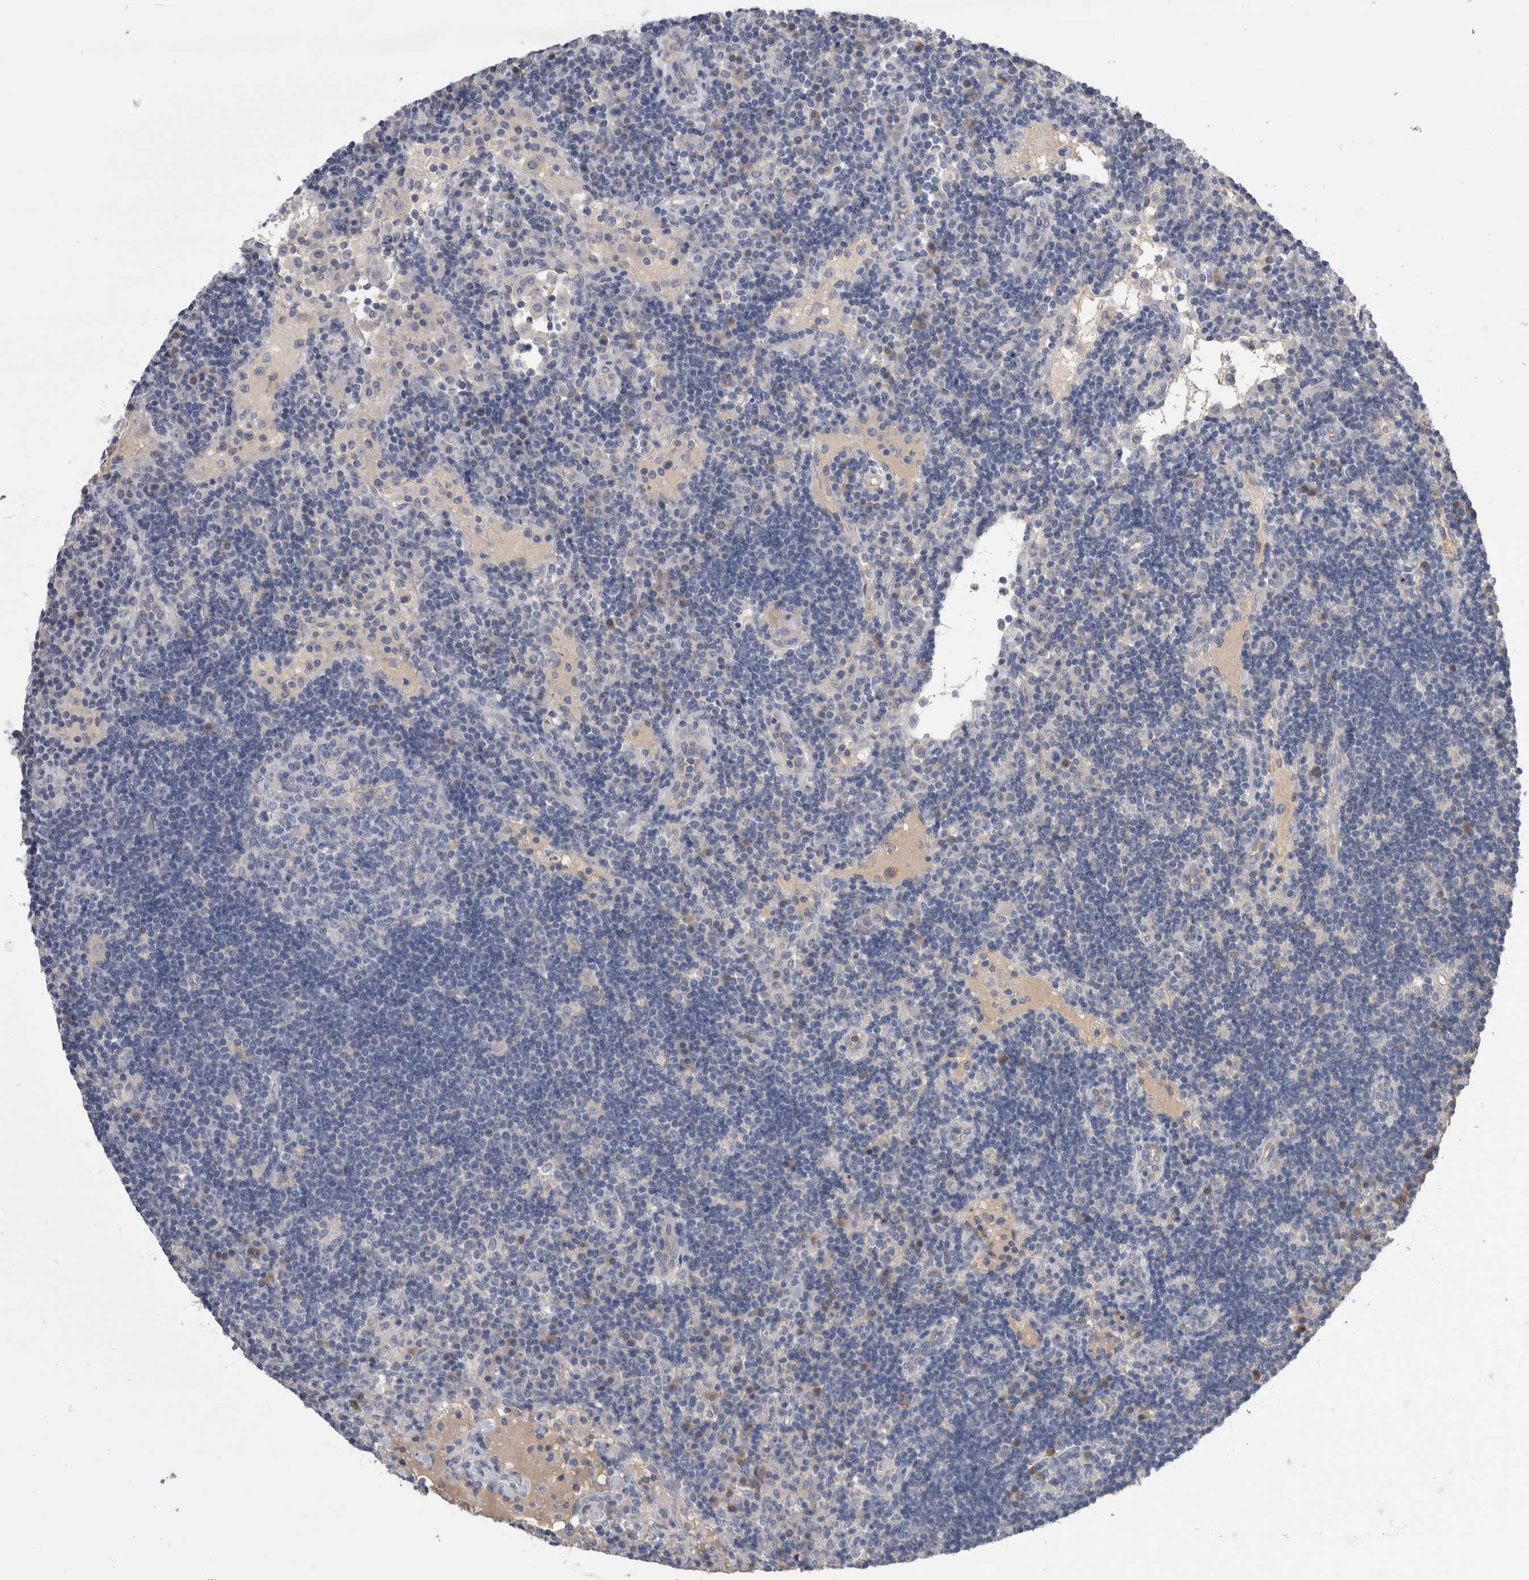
{"staining": {"intensity": "negative", "quantity": "none", "location": "none"}, "tissue": "lymph node", "cell_type": "Germinal center cells", "image_type": "normal", "snomed": [{"axis": "morphology", "description": "Normal tissue, NOS"}, {"axis": "topography", "description": "Lymph node"}], "caption": "Germinal center cells are negative for protein expression in normal human lymph node. (Brightfield microscopy of DAB (3,3'-diaminobenzidine) immunohistochemistry at high magnification).", "gene": "REG1A", "patient": {"sex": "female", "age": 53}}